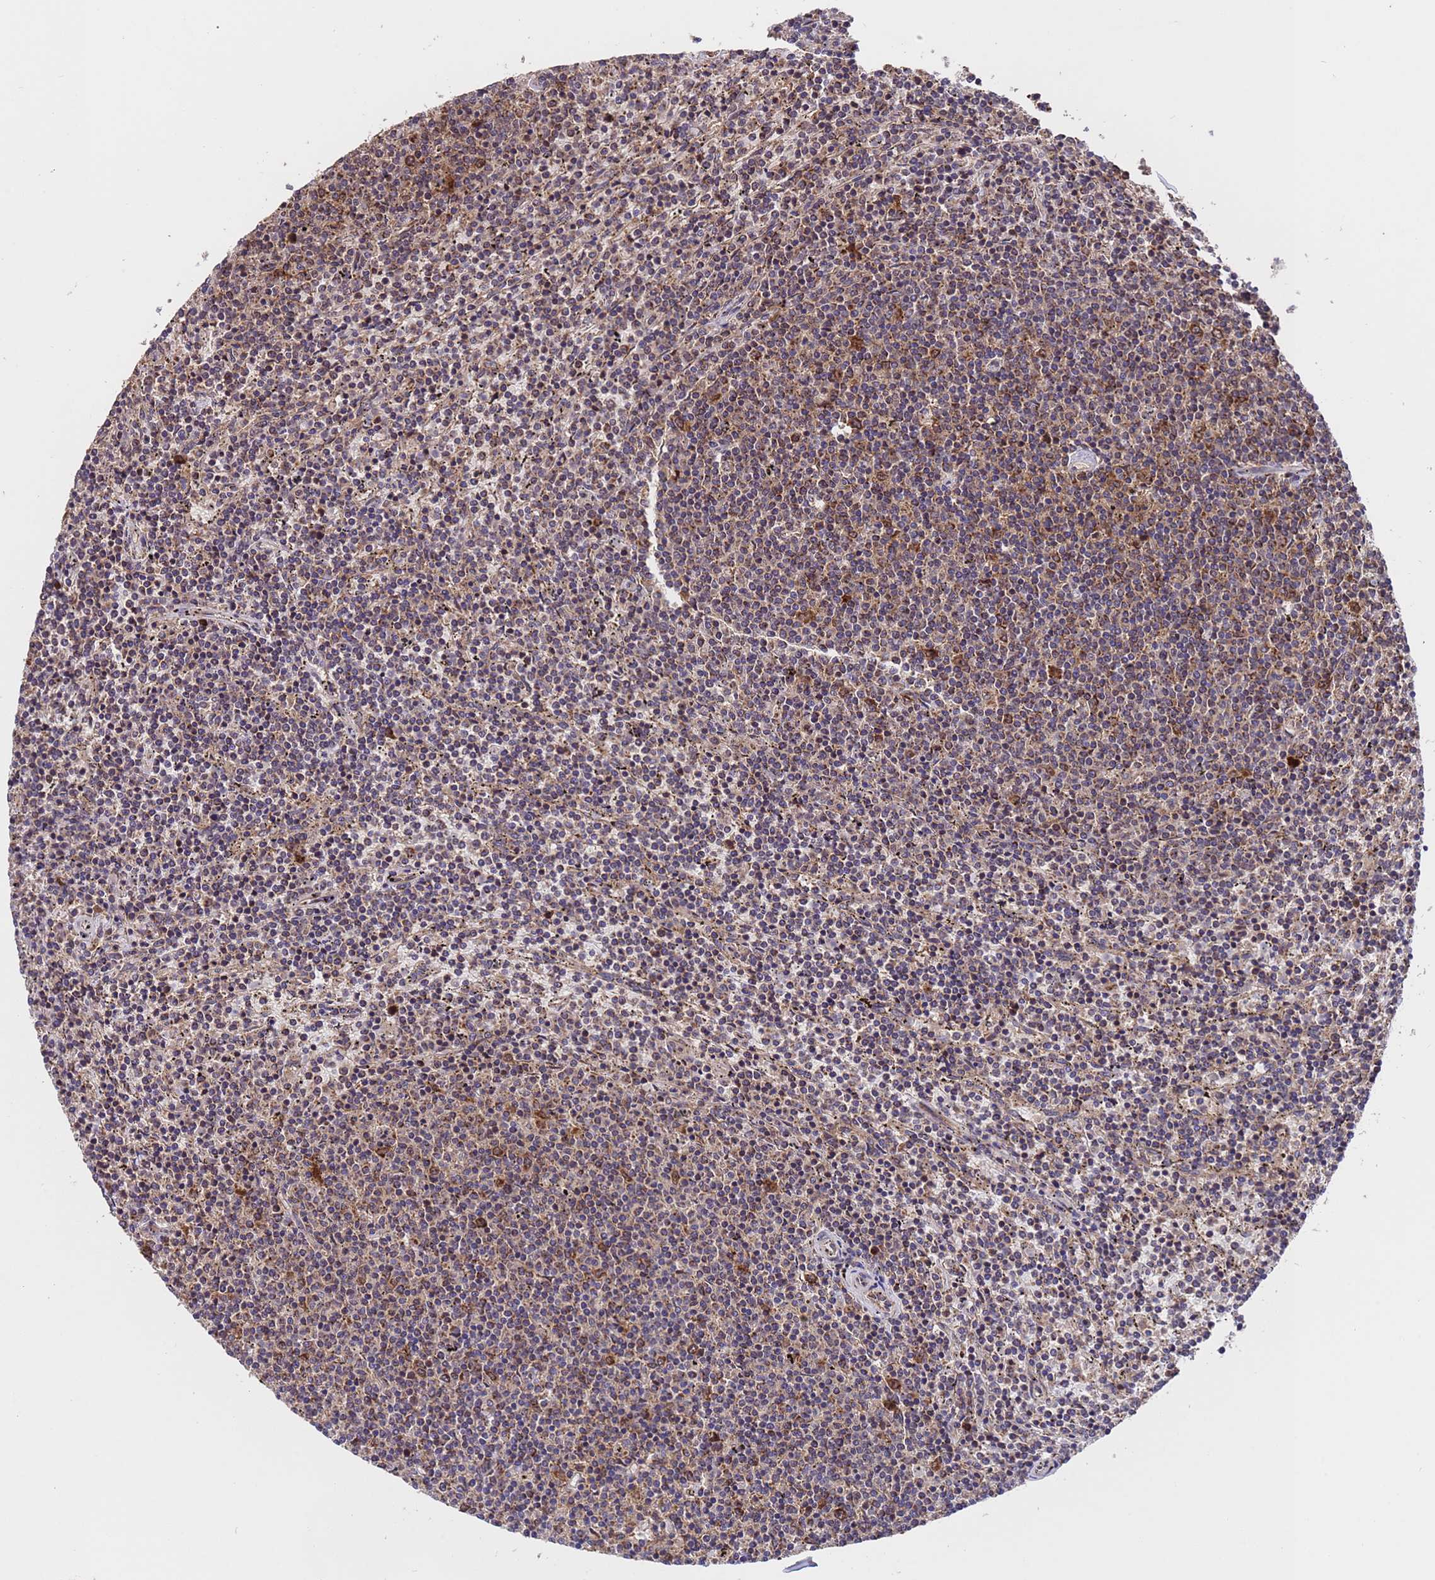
{"staining": {"intensity": "moderate", "quantity": ">75%", "location": "cytoplasmic/membranous"}, "tissue": "lymphoma", "cell_type": "Tumor cells", "image_type": "cancer", "snomed": [{"axis": "morphology", "description": "Malignant lymphoma, non-Hodgkin's type, Low grade"}, {"axis": "topography", "description": "Spleen"}], "caption": "Immunohistochemistry (IHC) micrograph of human lymphoma stained for a protein (brown), which reveals medium levels of moderate cytoplasmic/membranous expression in approximately >75% of tumor cells.", "gene": "TSR3", "patient": {"sex": "female", "age": 50}}